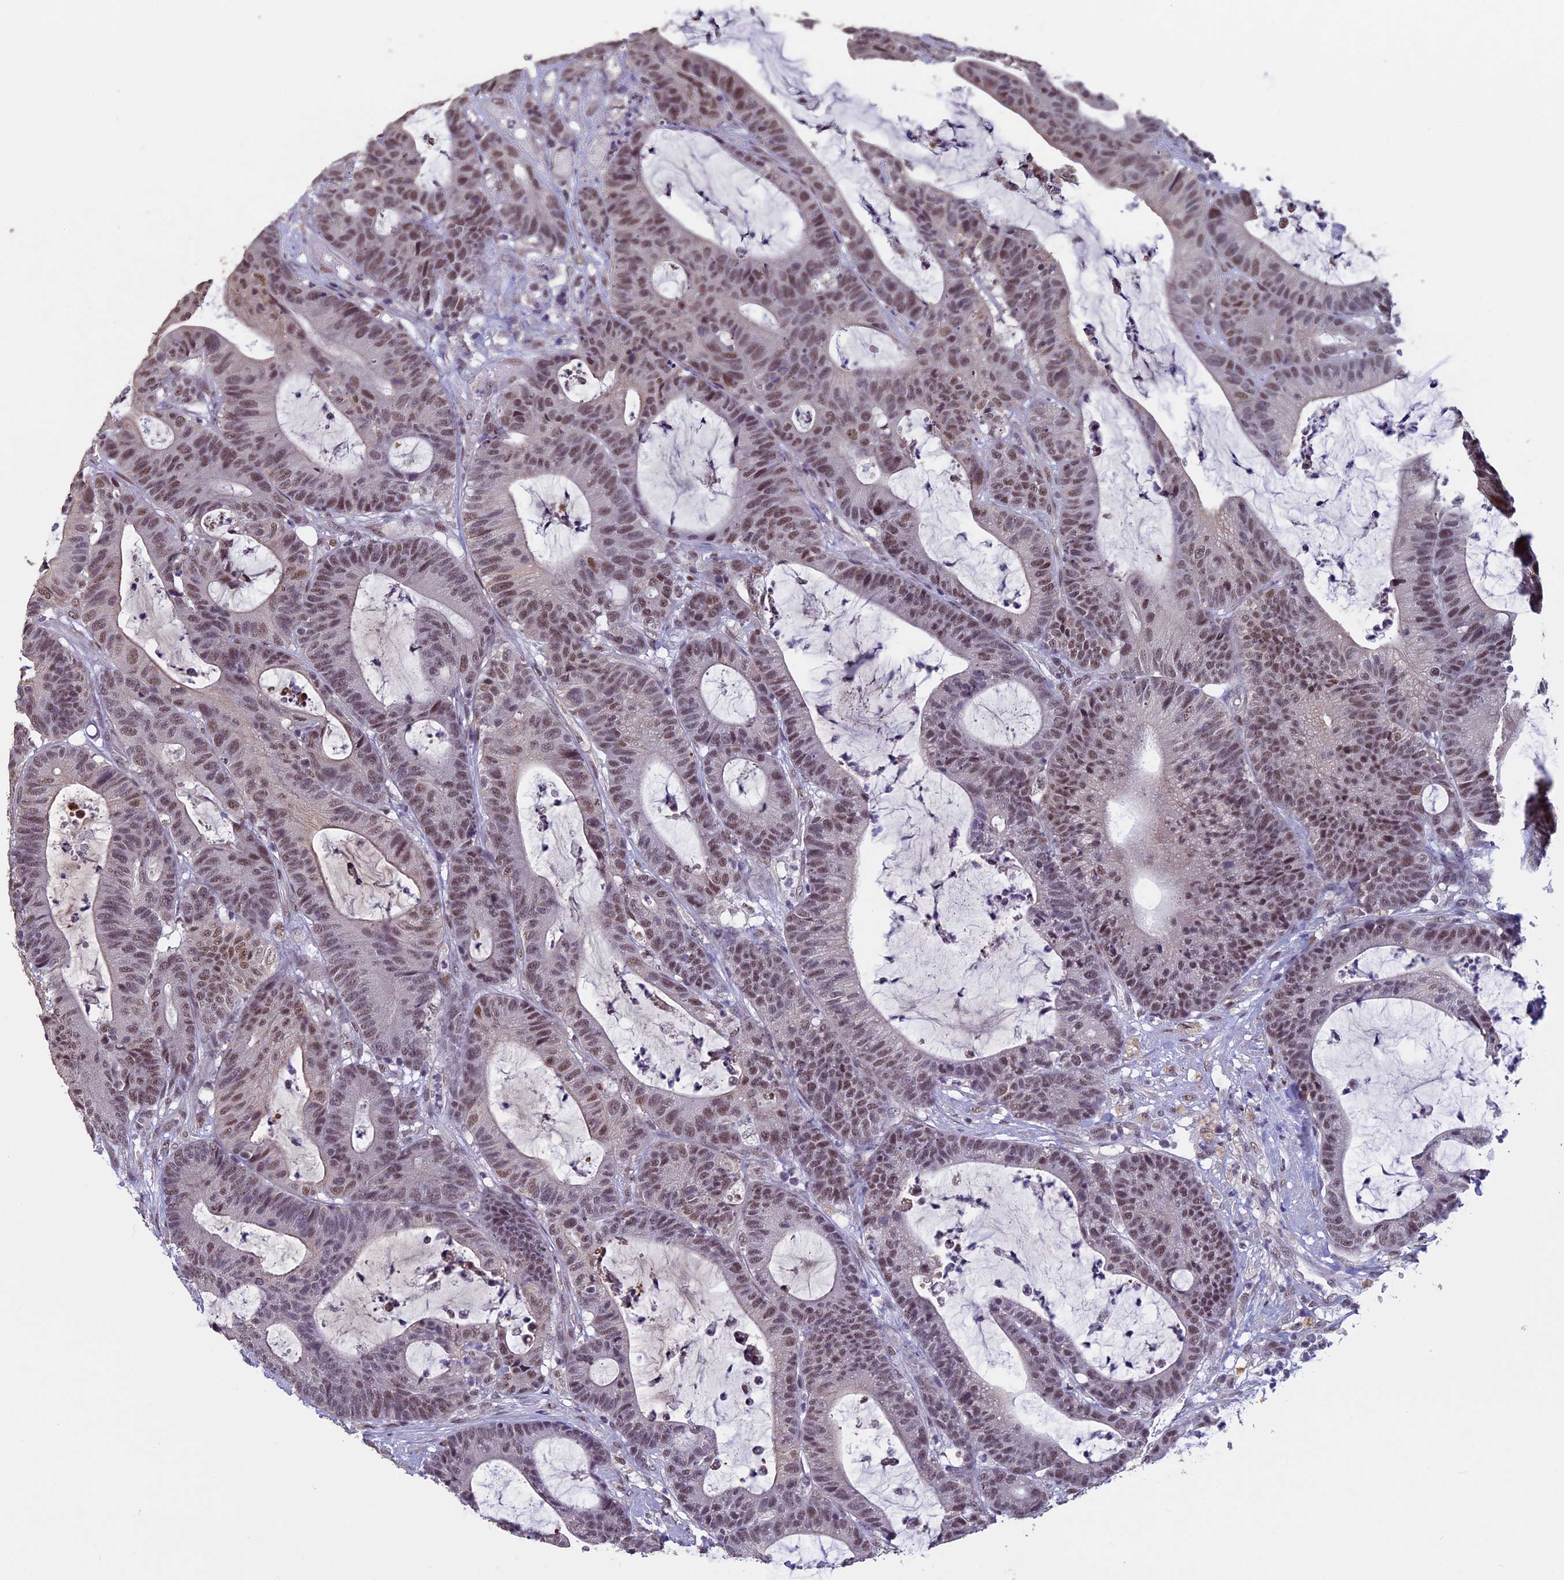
{"staining": {"intensity": "moderate", "quantity": ">75%", "location": "nuclear"}, "tissue": "colorectal cancer", "cell_type": "Tumor cells", "image_type": "cancer", "snomed": [{"axis": "morphology", "description": "Adenocarcinoma, NOS"}, {"axis": "topography", "description": "Colon"}], "caption": "An immunohistochemistry (IHC) image of tumor tissue is shown. Protein staining in brown labels moderate nuclear positivity in colorectal cancer within tumor cells.", "gene": "RNF40", "patient": {"sex": "female", "age": 84}}